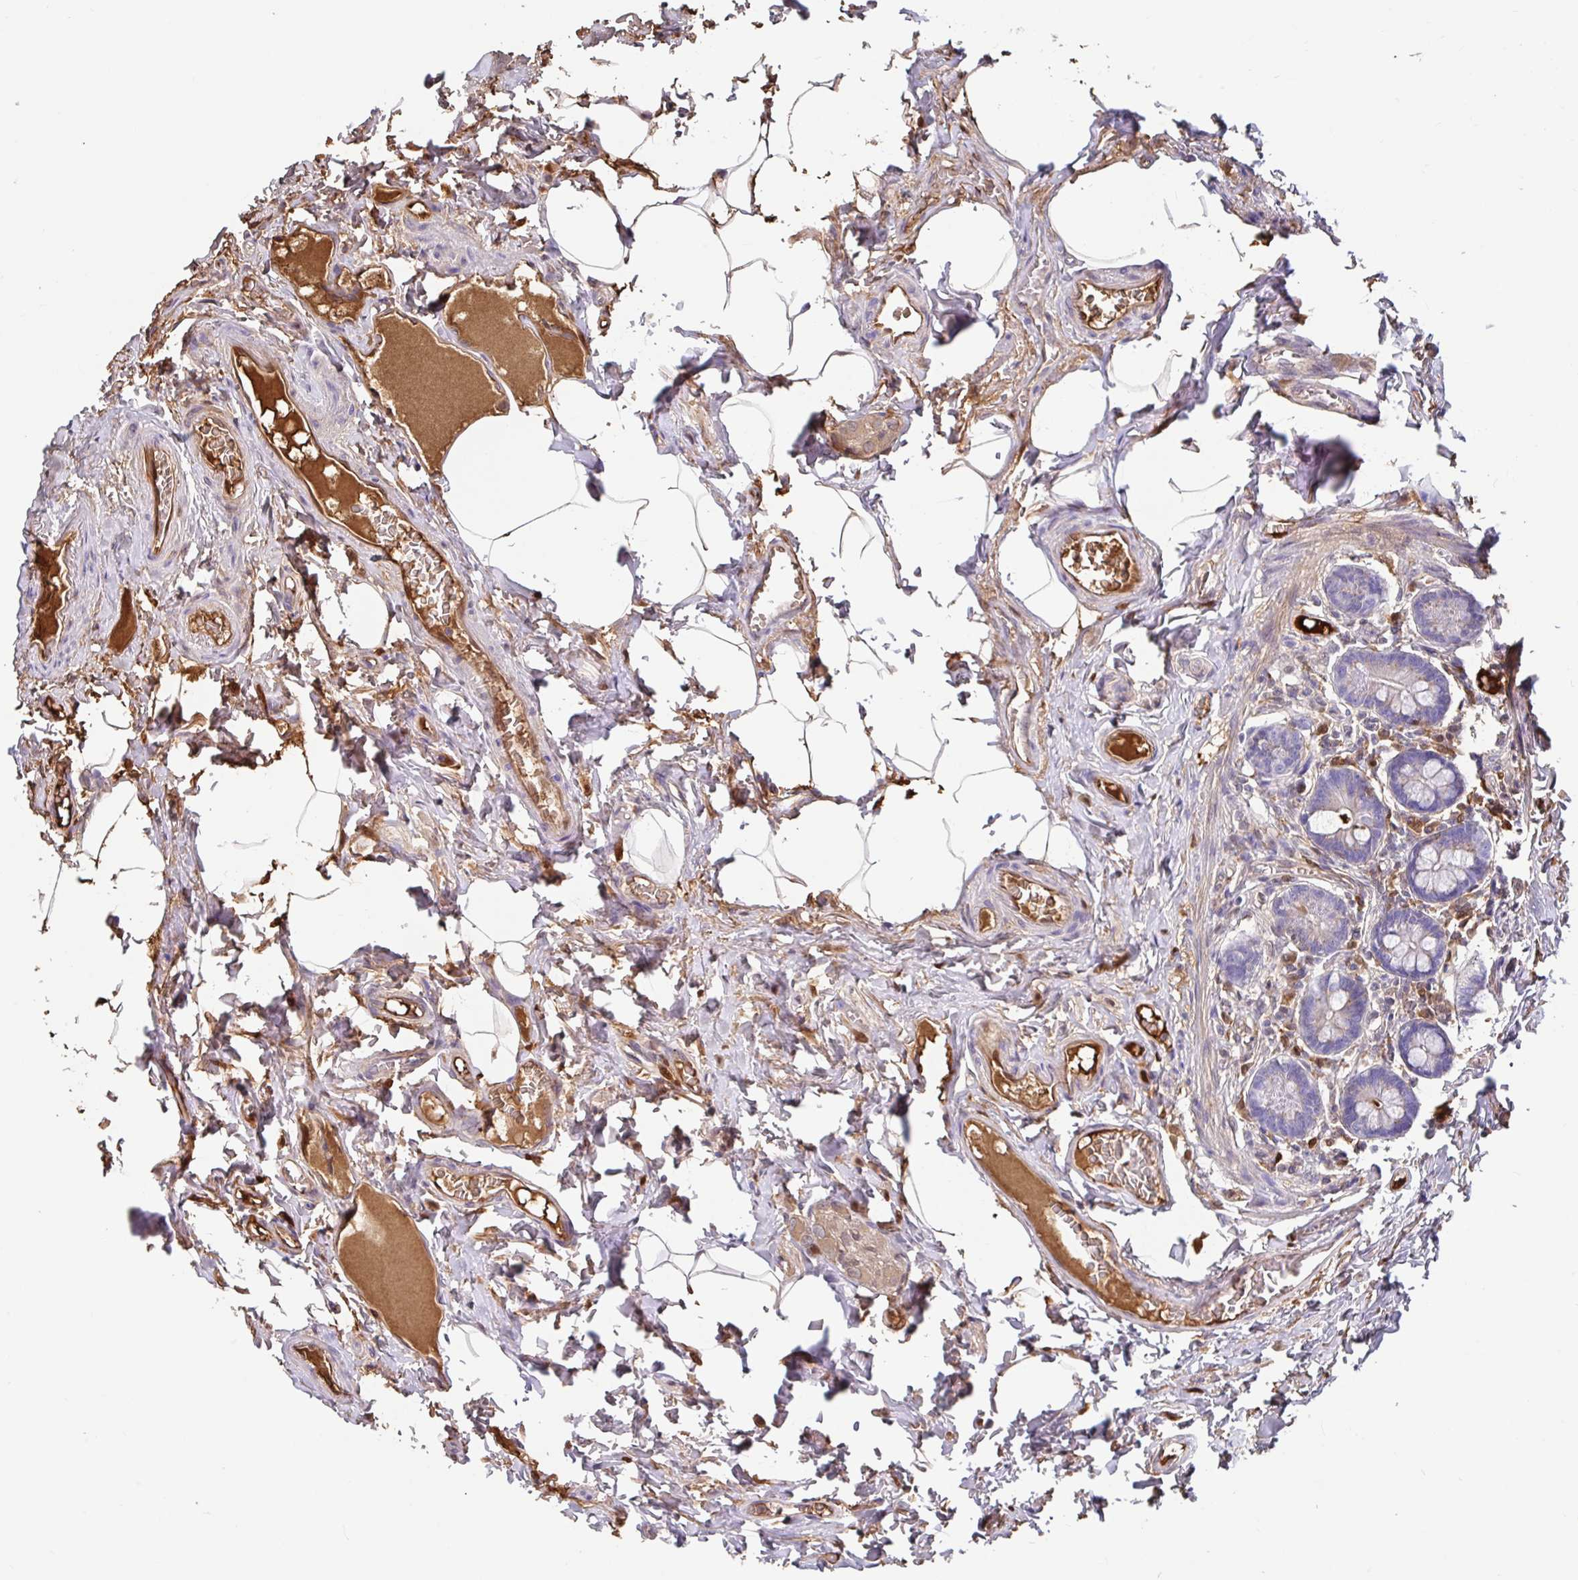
{"staining": {"intensity": "negative", "quantity": "none", "location": "none"}, "tissue": "small intestine", "cell_type": "Glandular cells", "image_type": "normal", "snomed": [{"axis": "morphology", "description": "Normal tissue, NOS"}, {"axis": "topography", "description": "Small intestine"}], "caption": "Immunohistochemistry (IHC) histopathology image of unremarkable small intestine: small intestine stained with DAB demonstrates no significant protein expression in glandular cells.", "gene": "BLVRA", "patient": {"sex": "female", "age": 64}}